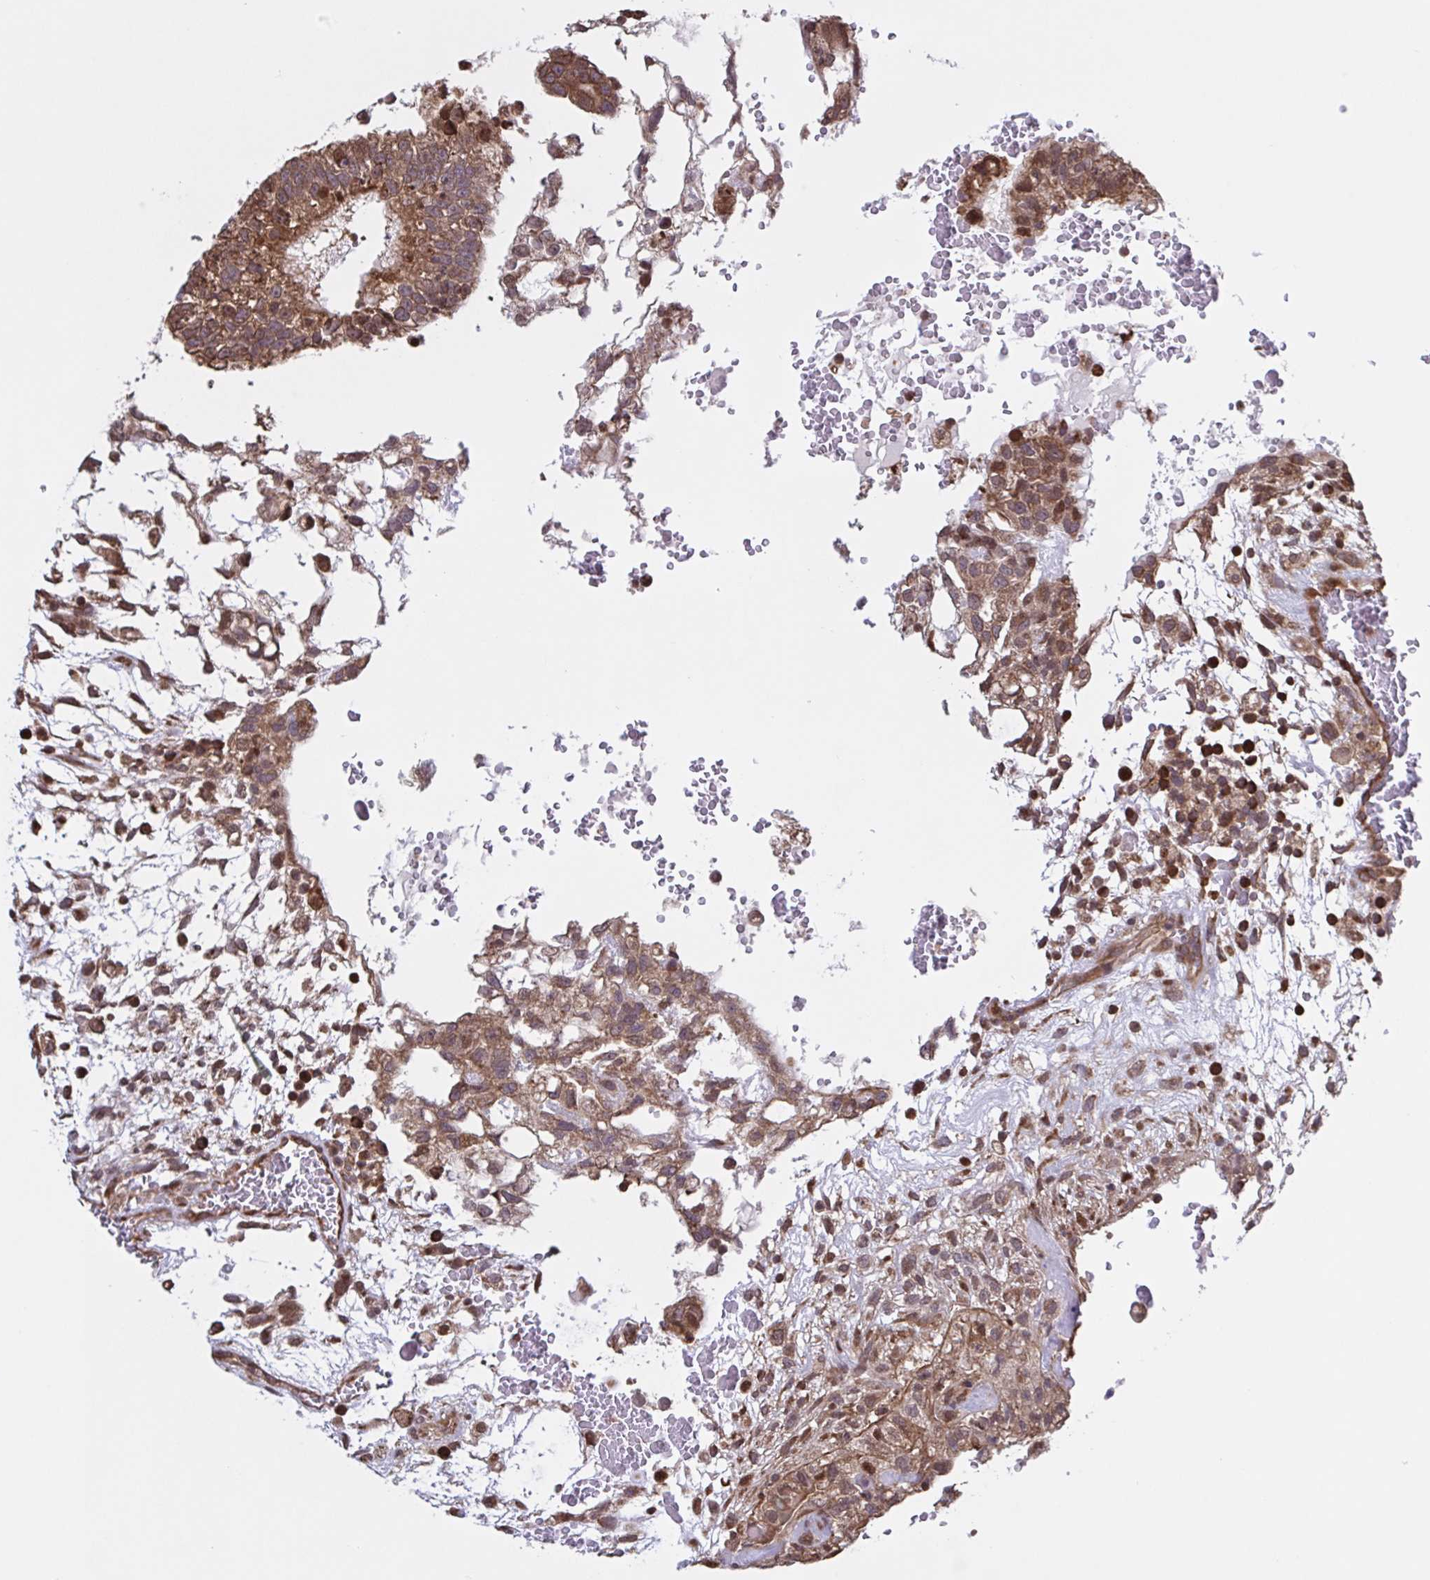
{"staining": {"intensity": "moderate", "quantity": ">75%", "location": "cytoplasmic/membranous,nuclear"}, "tissue": "testis cancer", "cell_type": "Tumor cells", "image_type": "cancer", "snomed": [{"axis": "morphology", "description": "Carcinoma, Embryonal, NOS"}, {"axis": "topography", "description": "Testis"}], "caption": "The micrograph shows staining of testis embryonal carcinoma, revealing moderate cytoplasmic/membranous and nuclear protein staining (brown color) within tumor cells.", "gene": "SEC63", "patient": {"sex": "male", "age": 32}}